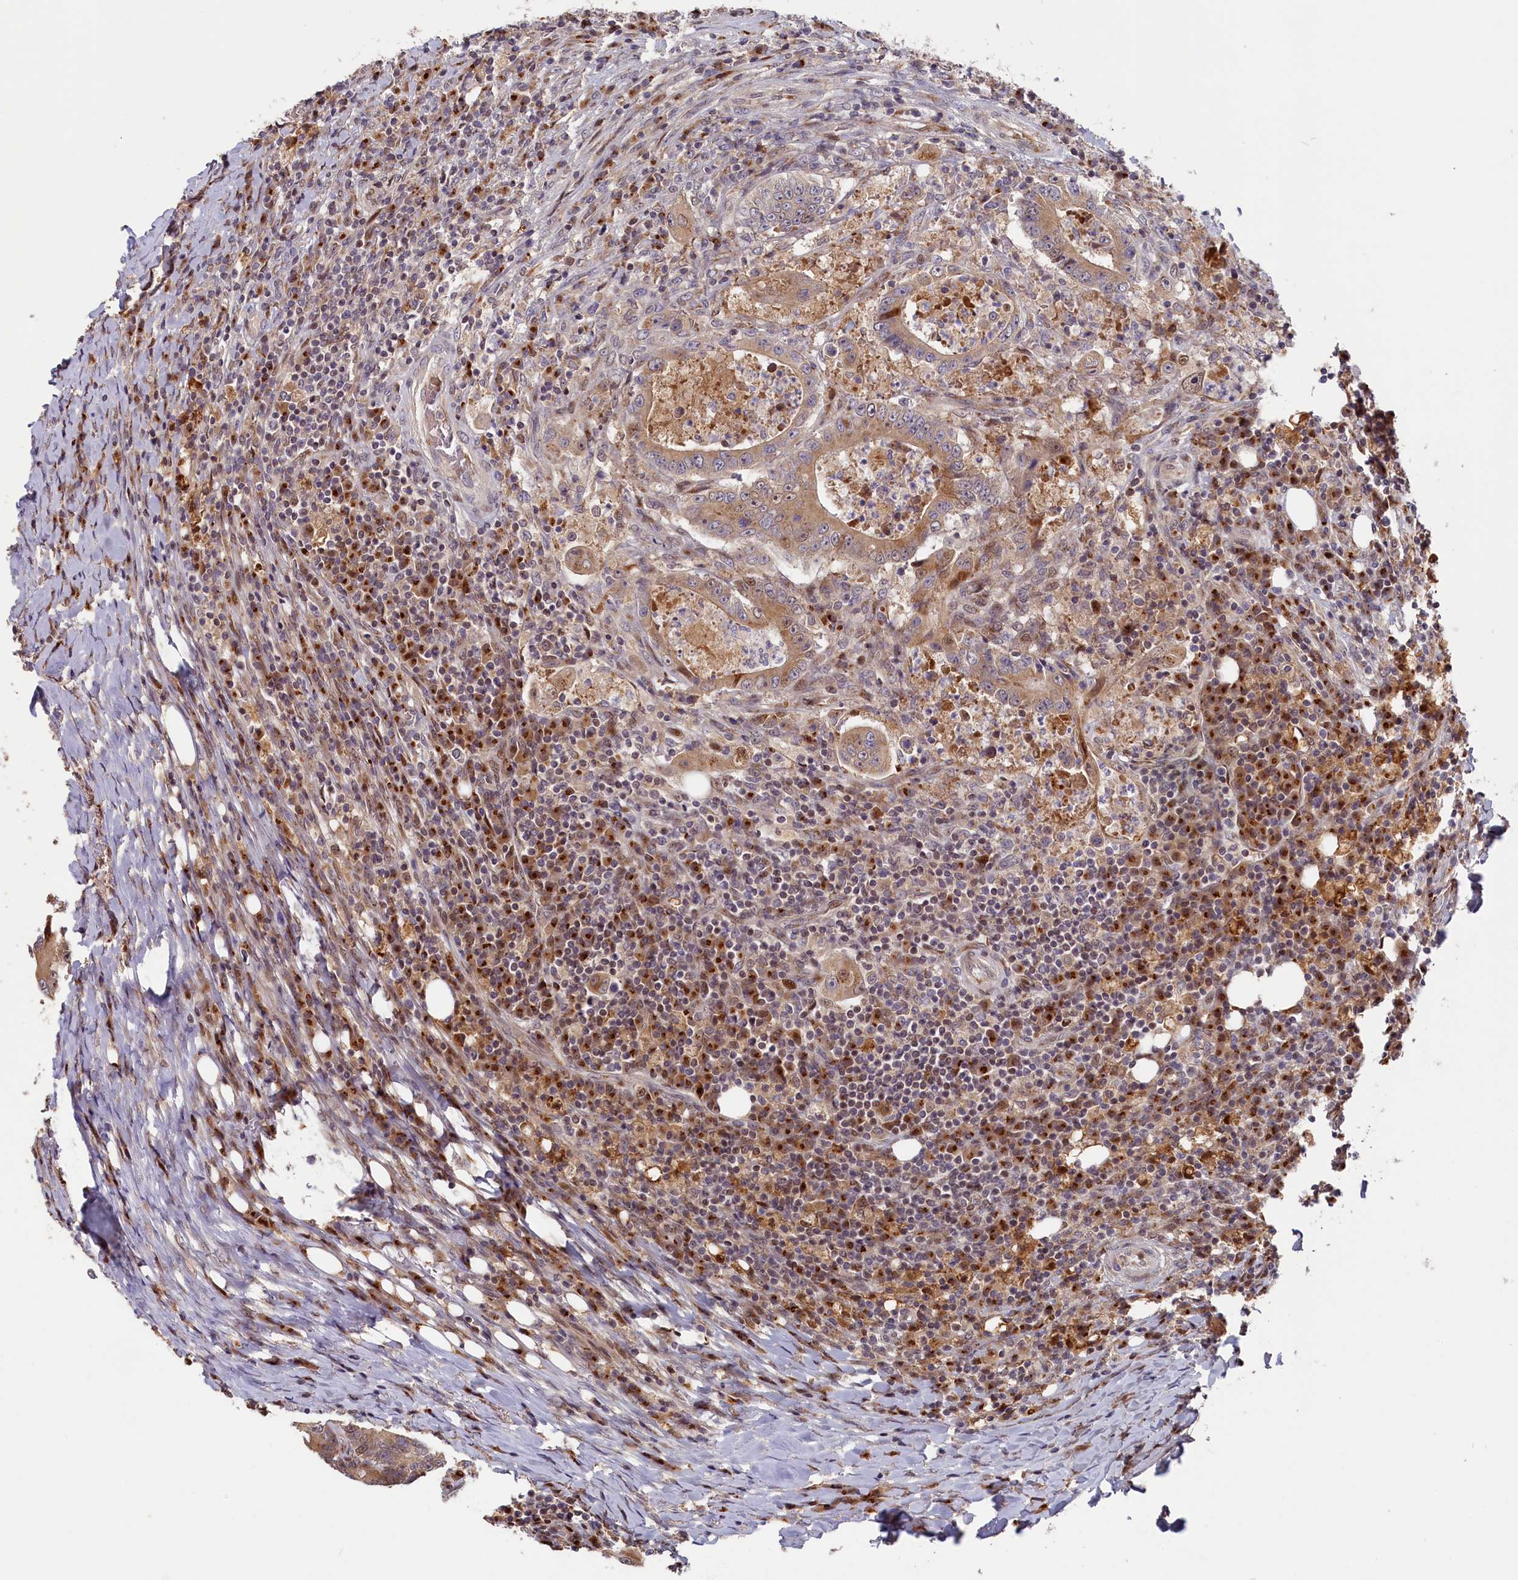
{"staining": {"intensity": "moderate", "quantity": ">75%", "location": "cytoplasmic/membranous"}, "tissue": "colorectal cancer", "cell_type": "Tumor cells", "image_type": "cancer", "snomed": [{"axis": "morphology", "description": "Adenocarcinoma, NOS"}, {"axis": "topography", "description": "Colon"}], "caption": "Colorectal adenocarcinoma stained with a protein marker exhibits moderate staining in tumor cells.", "gene": "CHST12", "patient": {"sex": "male", "age": 83}}